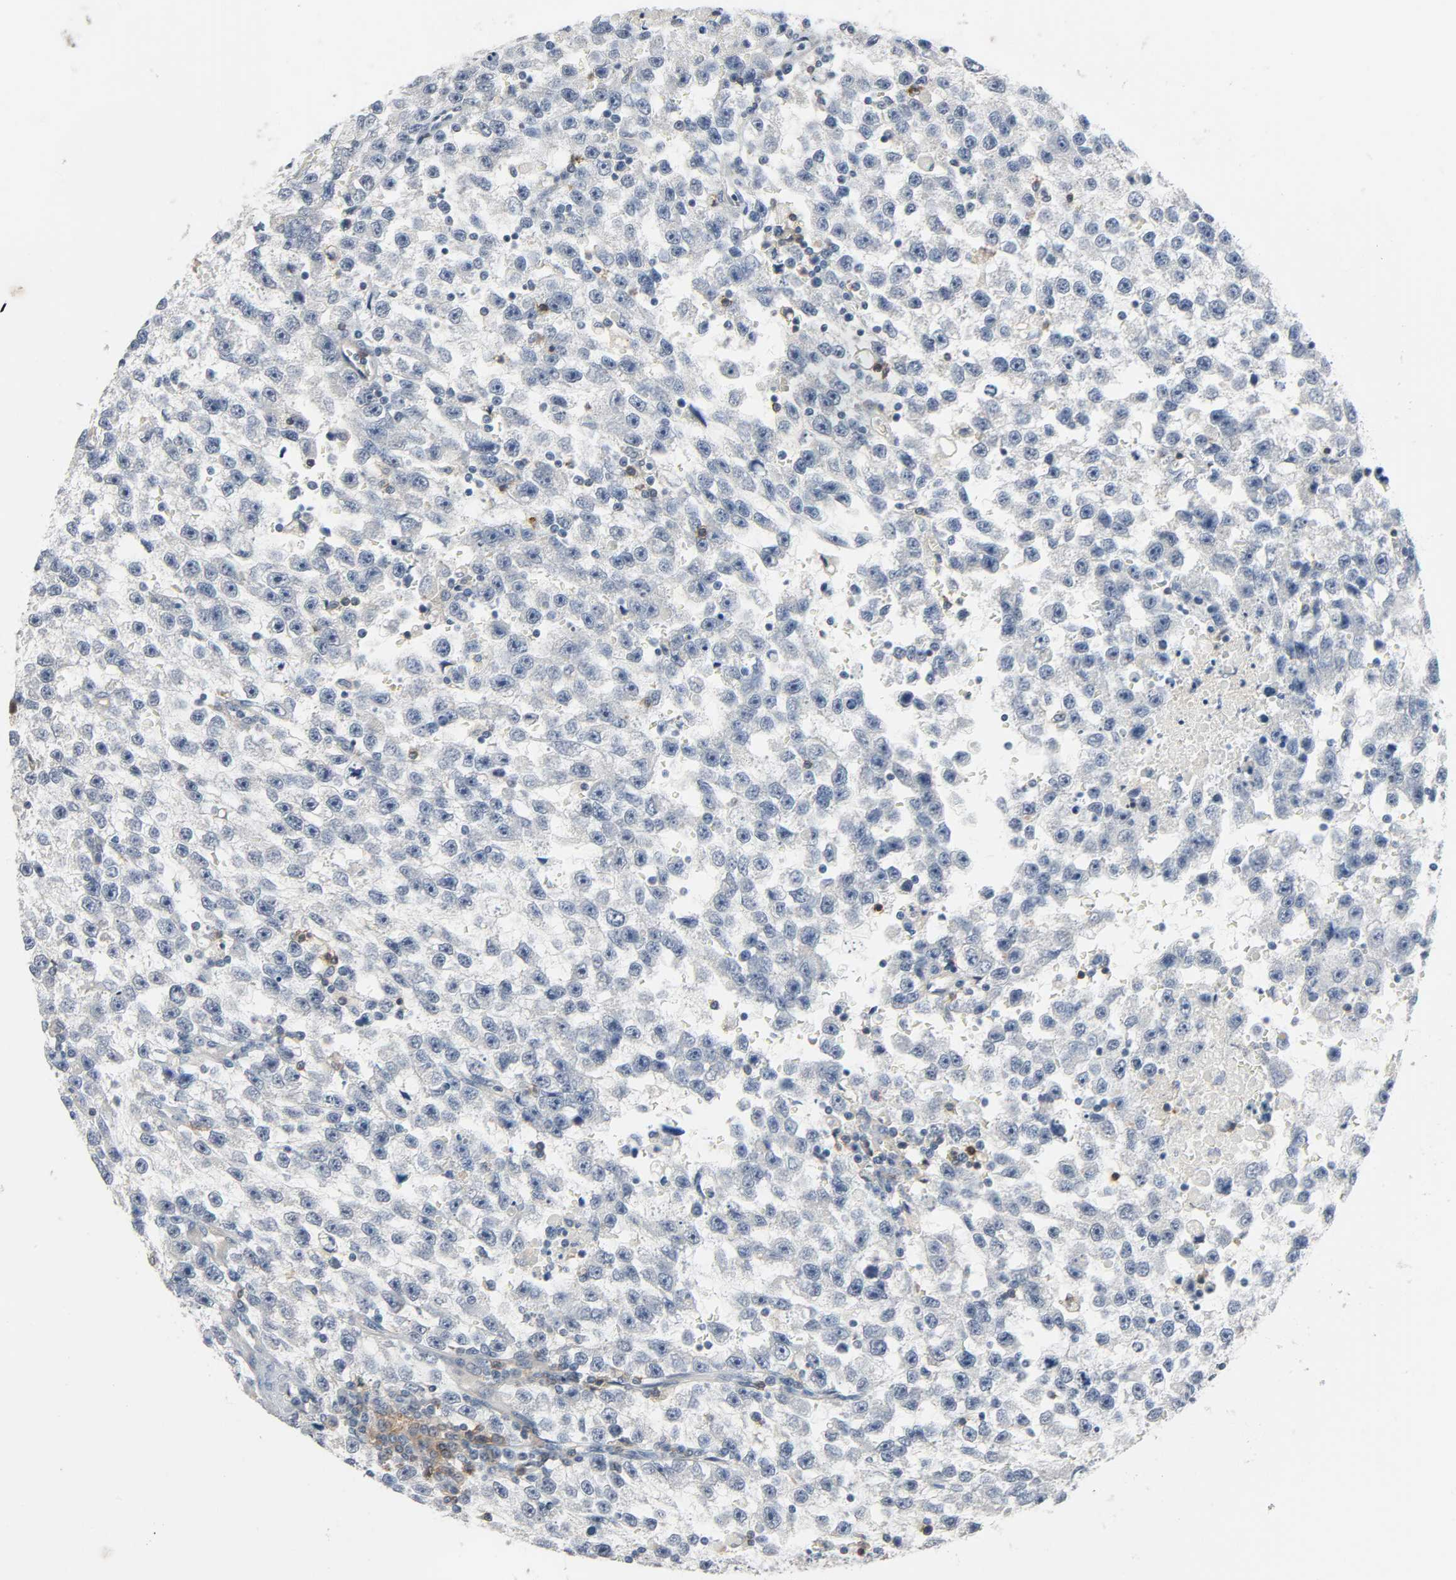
{"staining": {"intensity": "negative", "quantity": "none", "location": "none"}, "tissue": "testis cancer", "cell_type": "Tumor cells", "image_type": "cancer", "snomed": [{"axis": "morphology", "description": "Seminoma, NOS"}, {"axis": "topography", "description": "Testis"}], "caption": "This histopathology image is of testis cancer (seminoma) stained with immunohistochemistry (IHC) to label a protein in brown with the nuclei are counter-stained blue. There is no expression in tumor cells.", "gene": "CD4", "patient": {"sex": "male", "age": 33}}